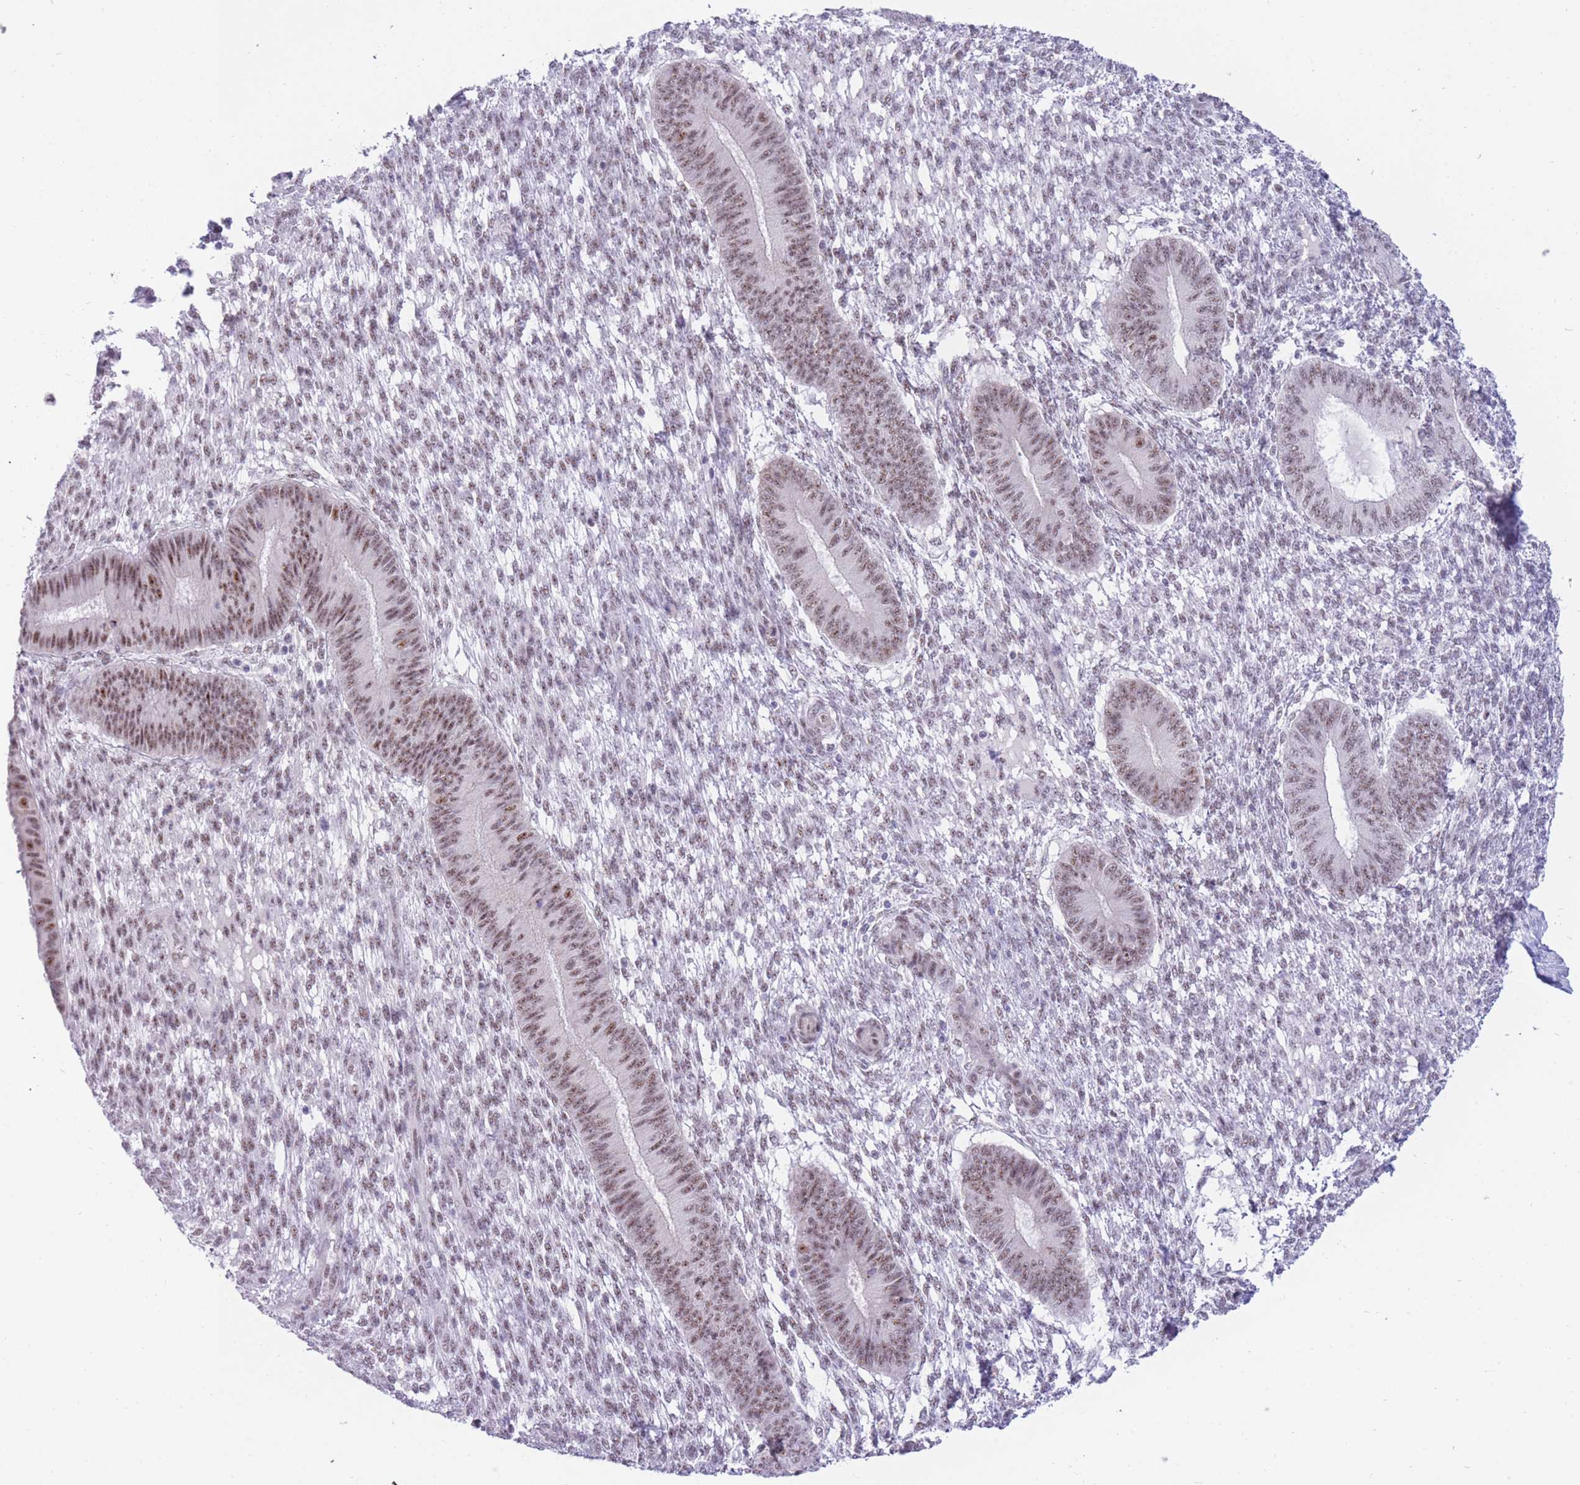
{"staining": {"intensity": "weak", "quantity": "25%-75%", "location": "nuclear"}, "tissue": "endometrium", "cell_type": "Cells in endometrial stroma", "image_type": "normal", "snomed": [{"axis": "morphology", "description": "Normal tissue, NOS"}, {"axis": "topography", "description": "Endometrium"}], "caption": "IHC photomicrograph of normal endometrium stained for a protein (brown), which exhibits low levels of weak nuclear staining in about 25%-75% of cells in endometrial stroma.", "gene": "CYP2B6", "patient": {"sex": "female", "age": 49}}